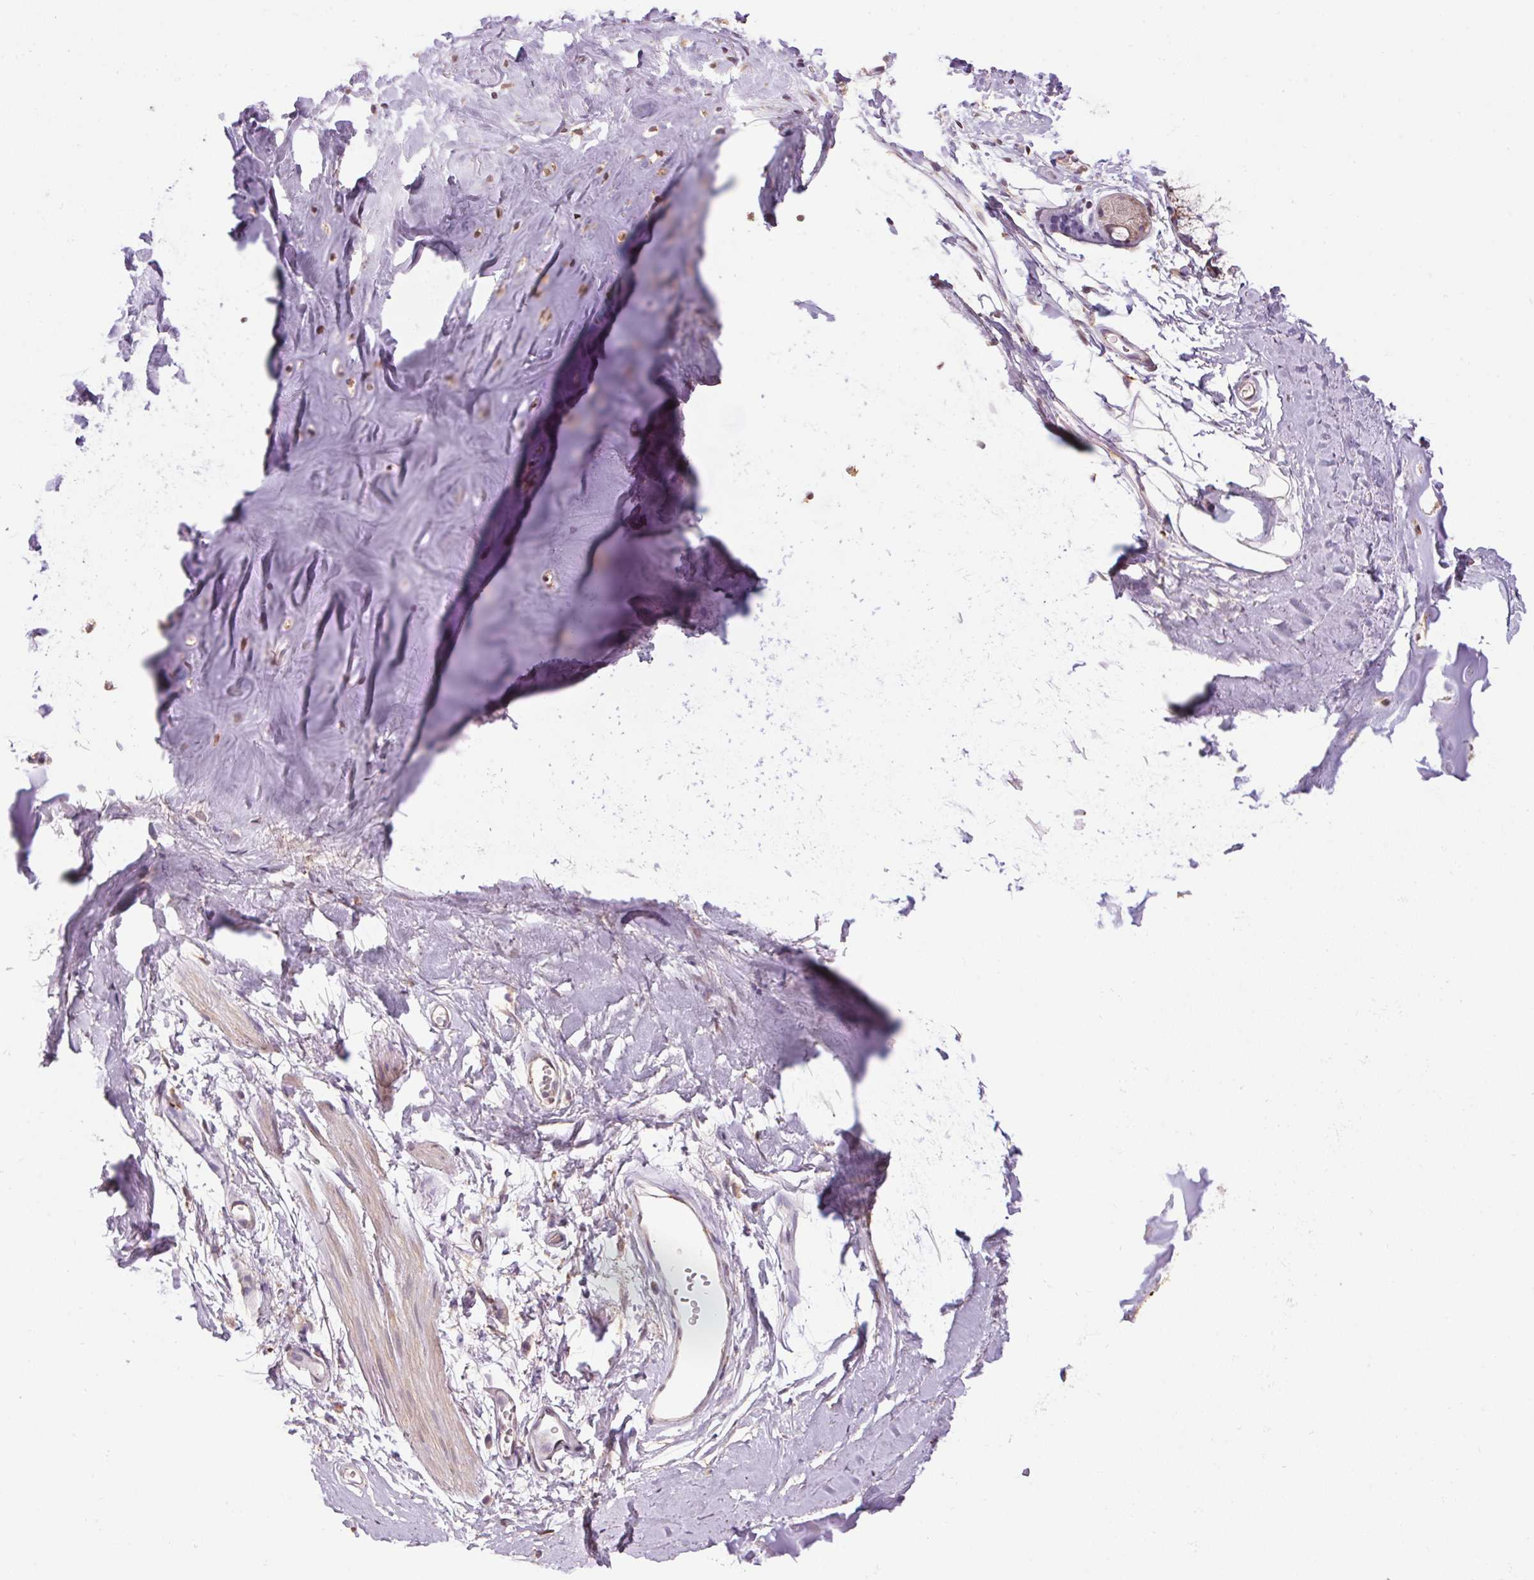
{"staining": {"intensity": "negative", "quantity": "none", "location": "none"}, "tissue": "adipose tissue", "cell_type": "Adipocytes", "image_type": "normal", "snomed": [{"axis": "morphology", "description": "Normal tissue, NOS"}, {"axis": "topography", "description": "Cartilage tissue"}, {"axis": "topography", "description": "Bronchus"}], "caption": "Adipocytes are negative for brown protein staining in benign adipose tissue.", "gene": "ADH5", "patient": {"sex": "female", "age": 79}}